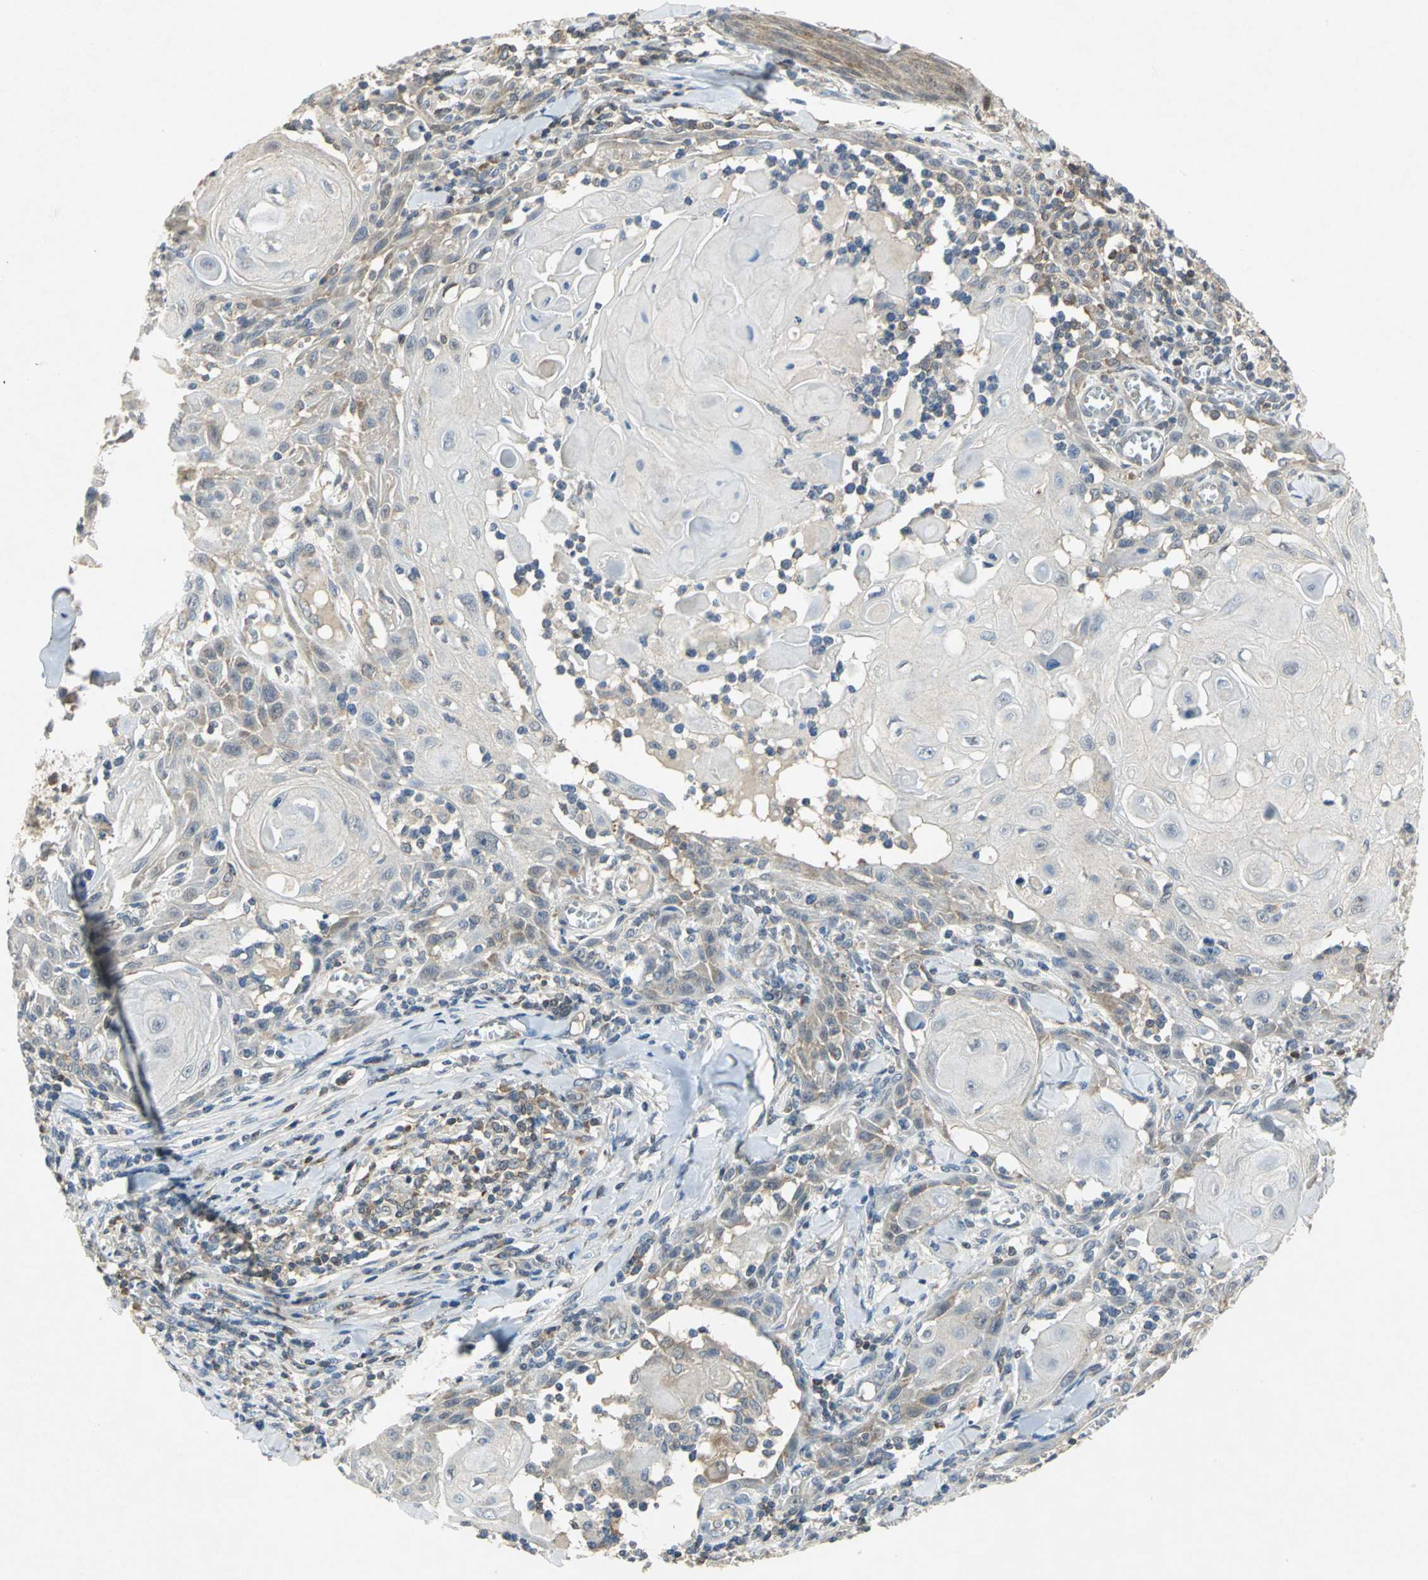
{"staining": {"intensity": "weak", "quantity": "25%-75%", "location": "cytoplasmic/membranous"}, "tissue": "skin cancer", "cell_type": "Tumor cells", "image_type": "cancer", "snomed": [{"axis": "morphology", "description": "Squamous cell carcinoma, NOS"}, {"axis": "topography", "description": "Skin"}], "caption": "Skin cancer was stained to show a protein in brown. There is low levels of weak cytoplasmic/membranous expression in about 25%-75% of tumor cells. The staining was performed using DAB (3,3'-diaminobenzidine), with brown indicating positive protein expression. Nuclei are stained blue with hematoxylin.", "gene": "PPIA", "patient": {"sex": "male", "age": 24}}